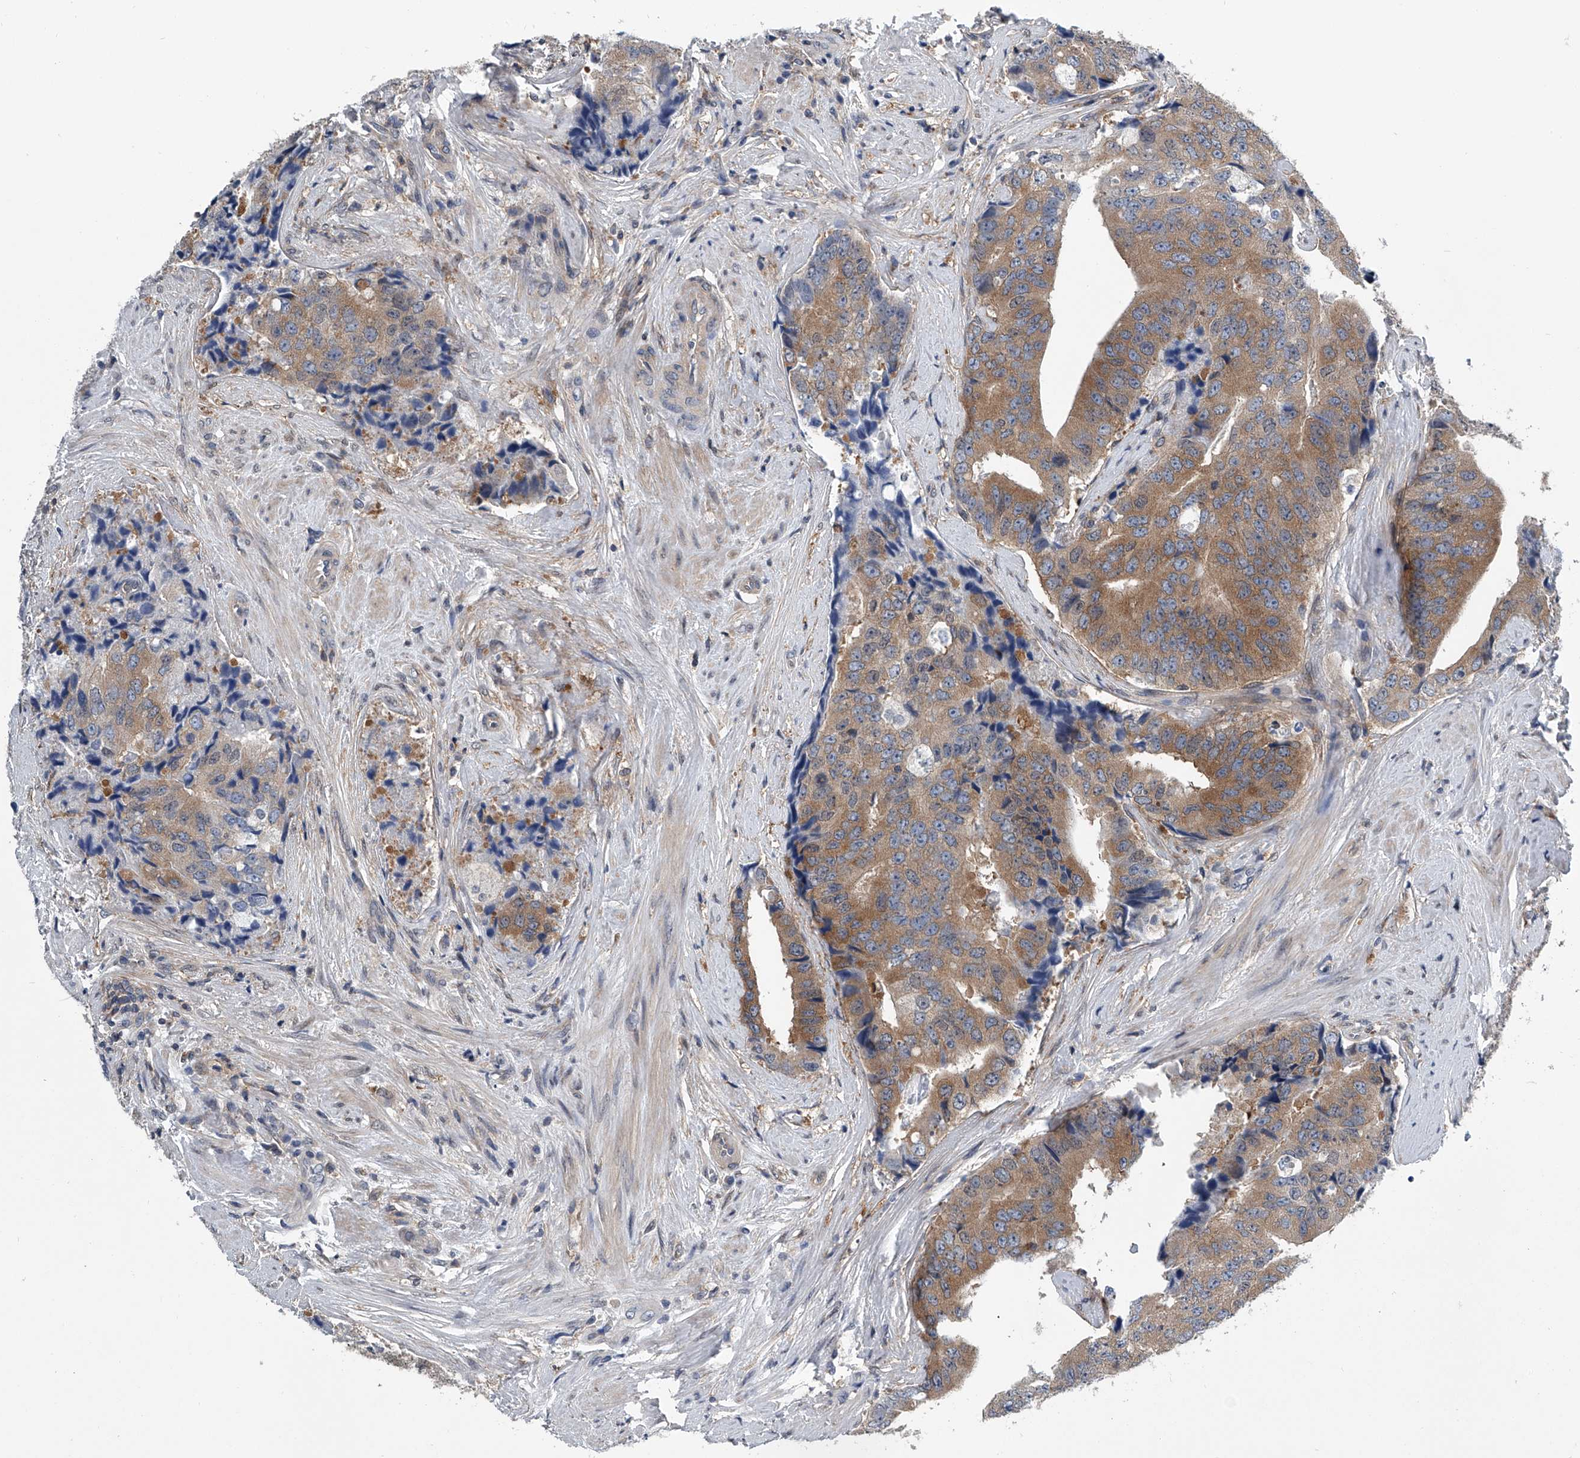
{"staining": {"intensity": "moderate", "quantity": ">75%", "location": "cytoplasmic/membranous"}, "tissue": "prostate cancer", "cell_type": "Tumor cells", "image_type": "cancer", "snomed": [{"axis": "morphology", "description": "Adenocarcinoma, High grade"}, {"axis": "topography", "description": "Prostate"}], "caption": "A high-resolution micrograph shows IHC staining of prostate cancer (adenocarcinoma (high-grade)), which displays moderate cytoplasmic/membranous staining in approximately >75% of tumor cells.", "gene": "PPP2R5D", "patient": {"sex": "male", "age": 70}}